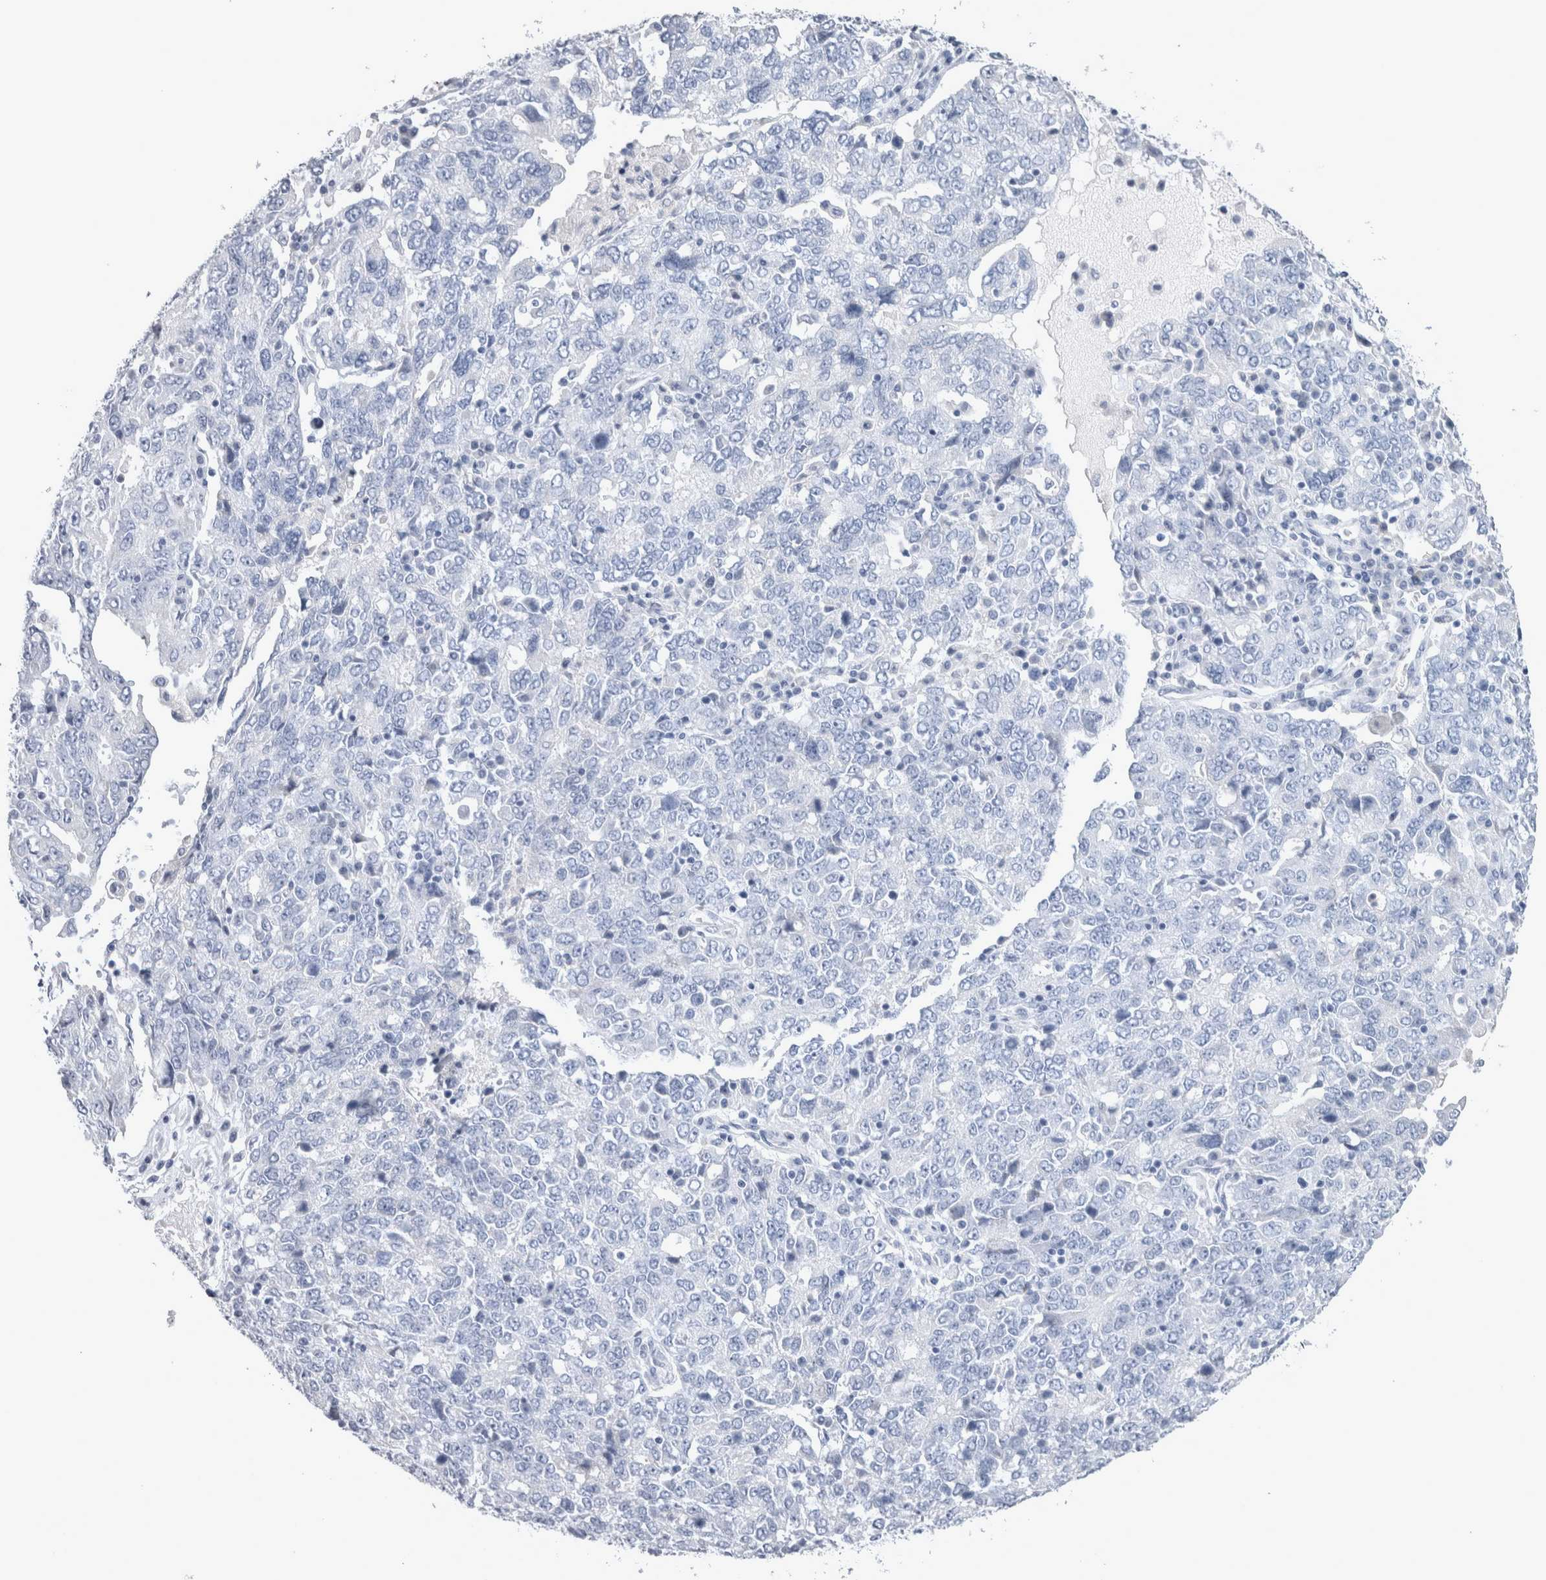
{"staining": {"intensity": "negative", "quantity": "none", "location": "none"}, "tissue": "ovarian cancer", "cell_type": "Tumor cells", "image_type": "cancer", "snomed": [{"axis": "morphology", "description": "Carcinoma, endometroid"}, {"axis": "topography", "description": "Ovary"}], "caption": "There is no significant staining in tumor cells of ovarian cancer.", "gene": "MSMB", "patient": {"sex": "female", "age": 62}}